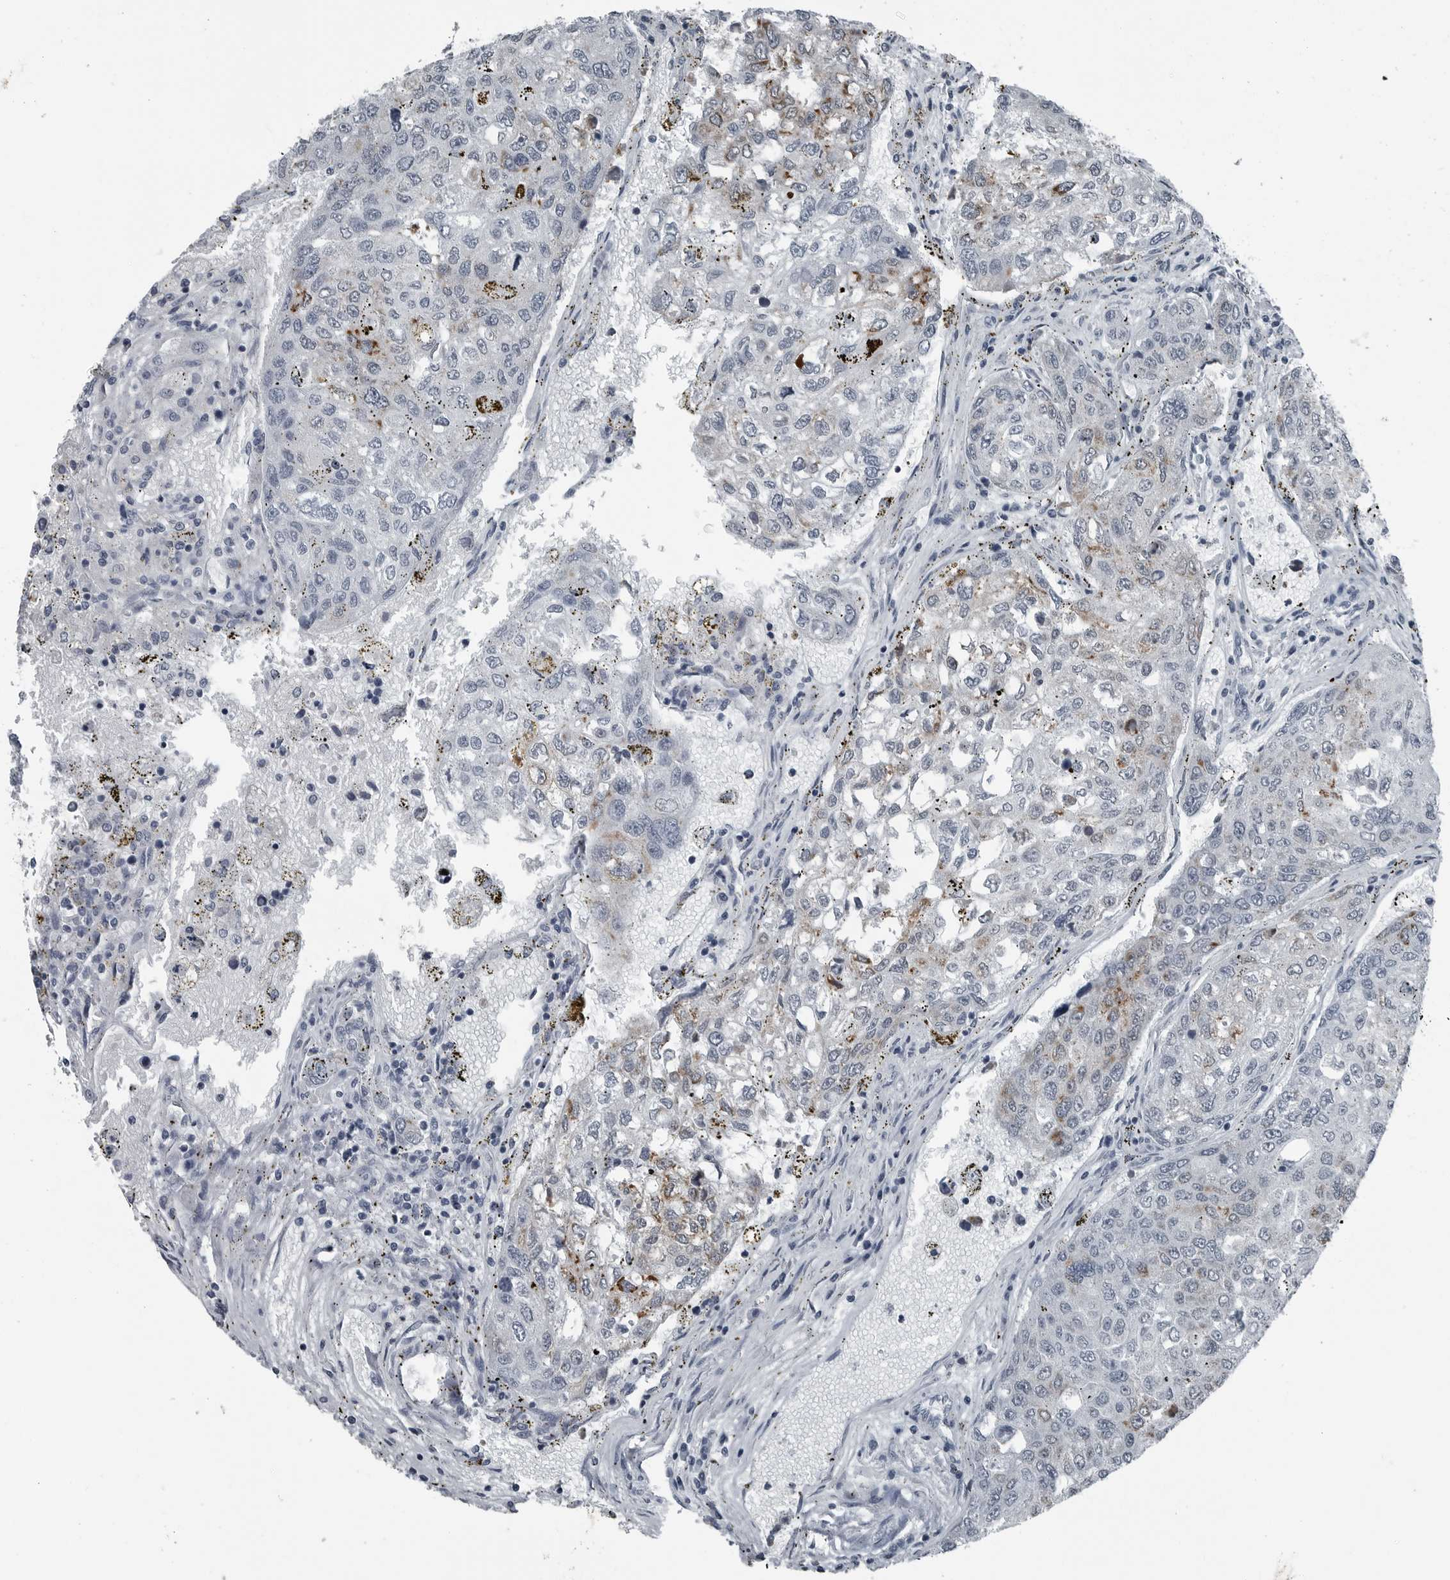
{"staining": {"intensity": "moderate", "quantity": "<25%", "location": "cytoplasmic/membranous"}, "tissue": "urothelial cancer", "cell_type": "Tumor cells", "image_type": "cancer", "snomed": [{"axis": "morphology", "description": "Urothelial carcinoma, High grade"}, {"axis": "topography", "description": "Lymph node"}, {"axis": "topography", "description": "Urinary bladder"}], "caption": "IHC staining of high-grade urothelial carcinoma, which displays low levels of moderate cytoplasmic/membranous positivity in approximately <25% of tumor cells indicating moderate cytoplasmic/membranous protein positivity. The staining was performed using DAB (brown) for protein detection and nuclei were counterstained in hematoxylin (blue).", "gene": "GAK", "patient": {"sex": "male", "age": 51}}